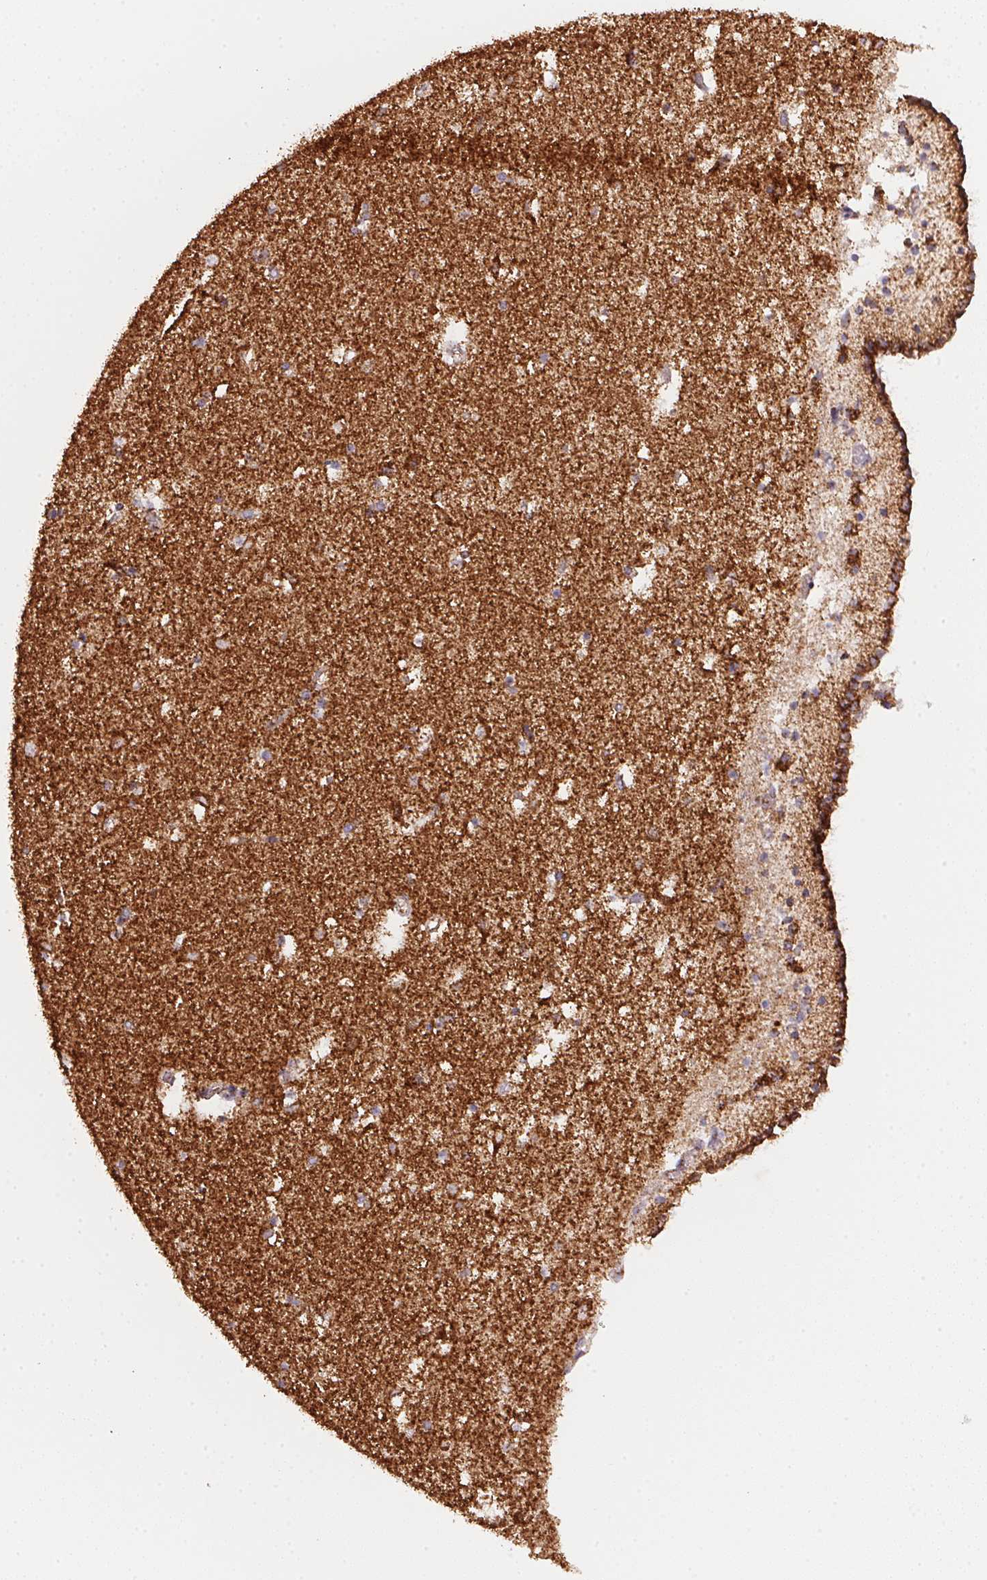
{"staining": {"intensity": "strong", "quantity": ">75%", "location": "cytoplasmic/membranous"}, "tissue": "caudate", "cell_type": "Glial cells", "image_type": "normal", "snomed": [{"axis": "morphology", "description": "Normal tissue, NOS"}, {"axis": "topography", "description": "Lateral ventricle wall"}], "caption": "Glial cells exhibit high levels of strong cytoplasmic/membranous staining in about >75% of cells in normal caudate.", "gene": "NDUFS2", "patient": {"sex": "female", "age": 42}}